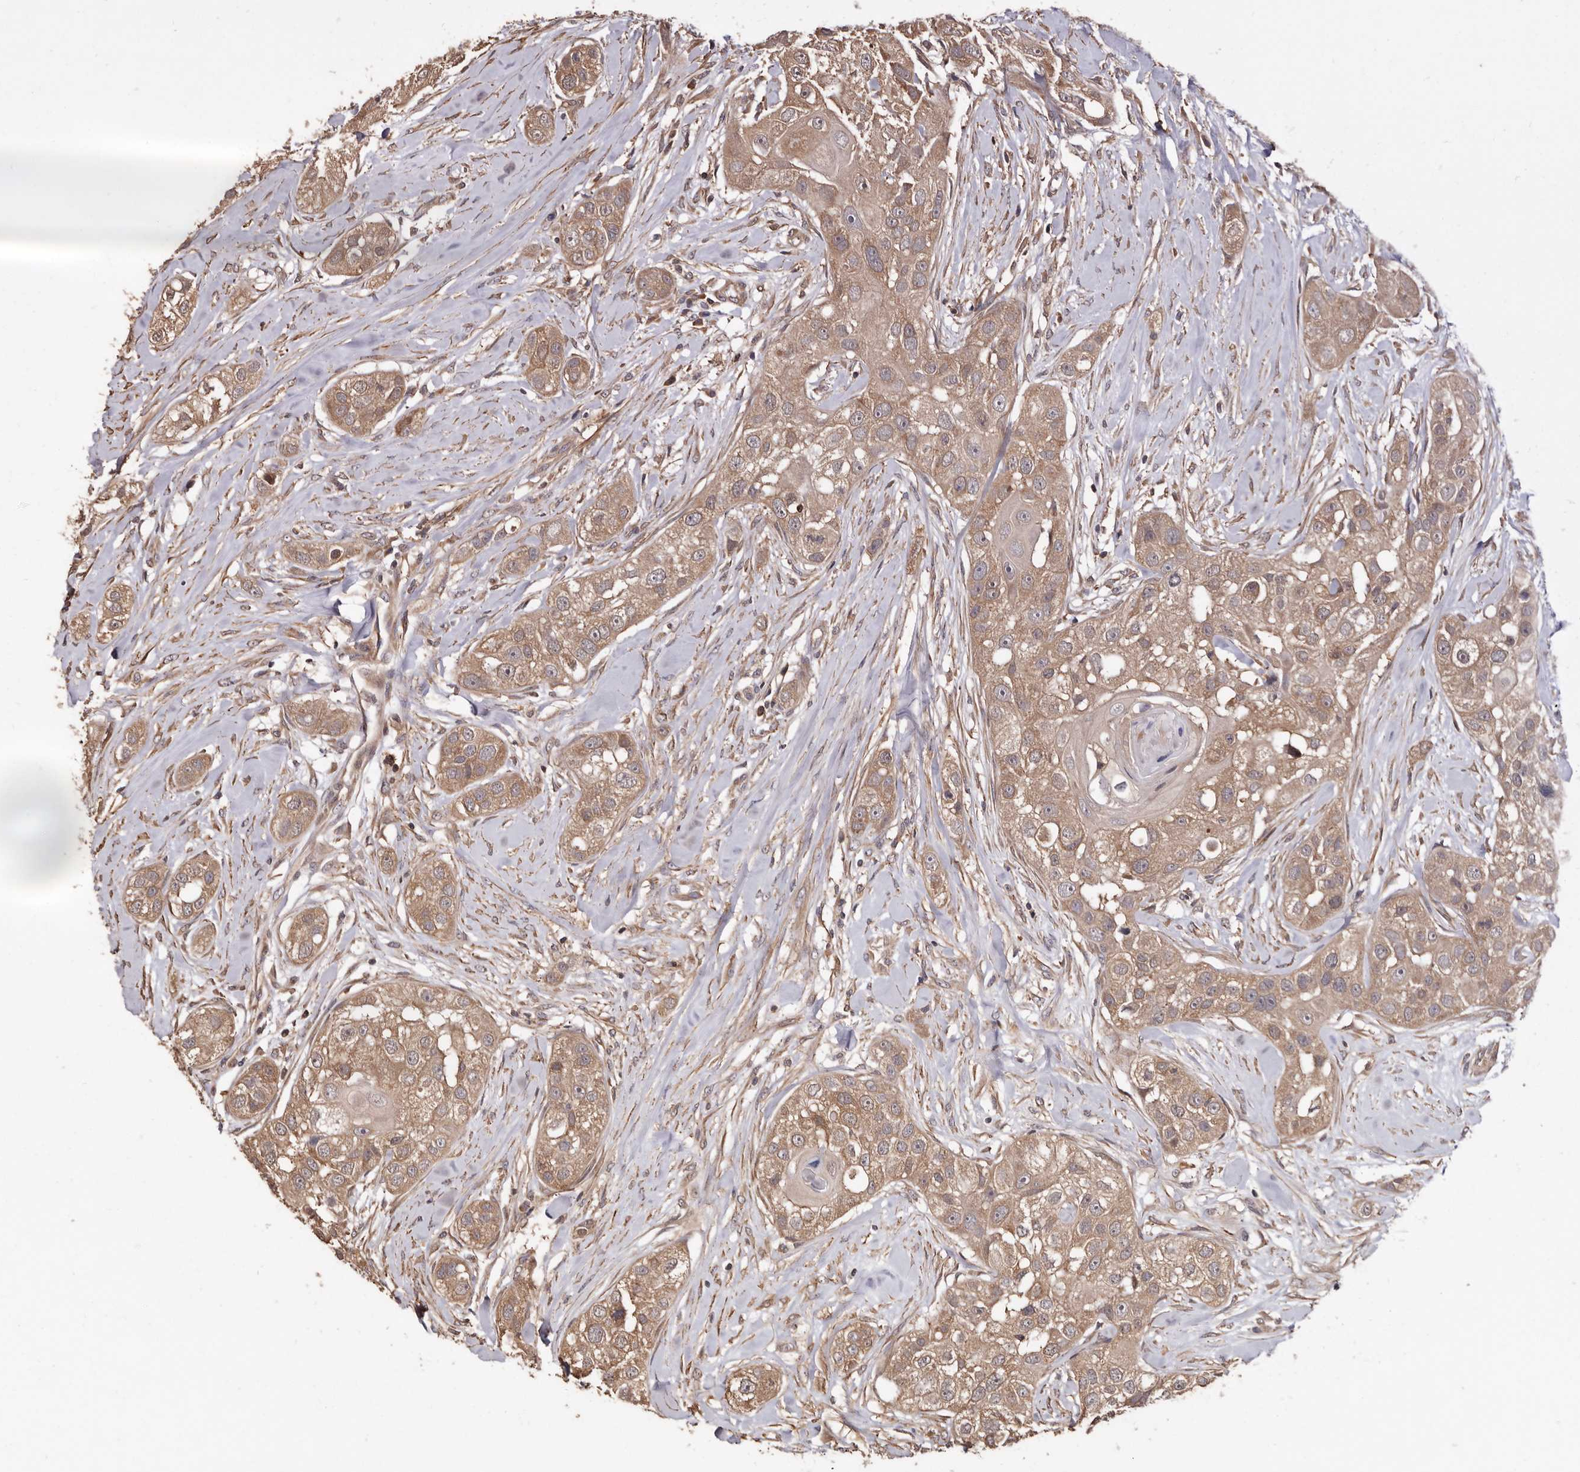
{"staining": {"intensity": "moderate", "quantity": ">75%", "location": "cytoplasmic/membranous"}, "tissue": "head and neck cancer", "cell_type": "Tumor cells", "image_type": "cancer", "snomed": [{"axis": "morphology", "description": "Normal tissue, NOS"}, {"axis": "morphology", "description": "Squamous cell carcinoma, NOS"}, {"axis": "topography", "description": "Skeletal muscle"}, {"axis": "topography", "description": "Head-Neck"}], "caption": "Head and neck cancer tissue exhibits moderate cytoplasmic/membranous staining in about >75% of tumor cells, visualized by immunohistochemistry. Nuclei are stained in blue.", "gene": "COQ8B", "patient": {"sex": "male", "age": 51}}